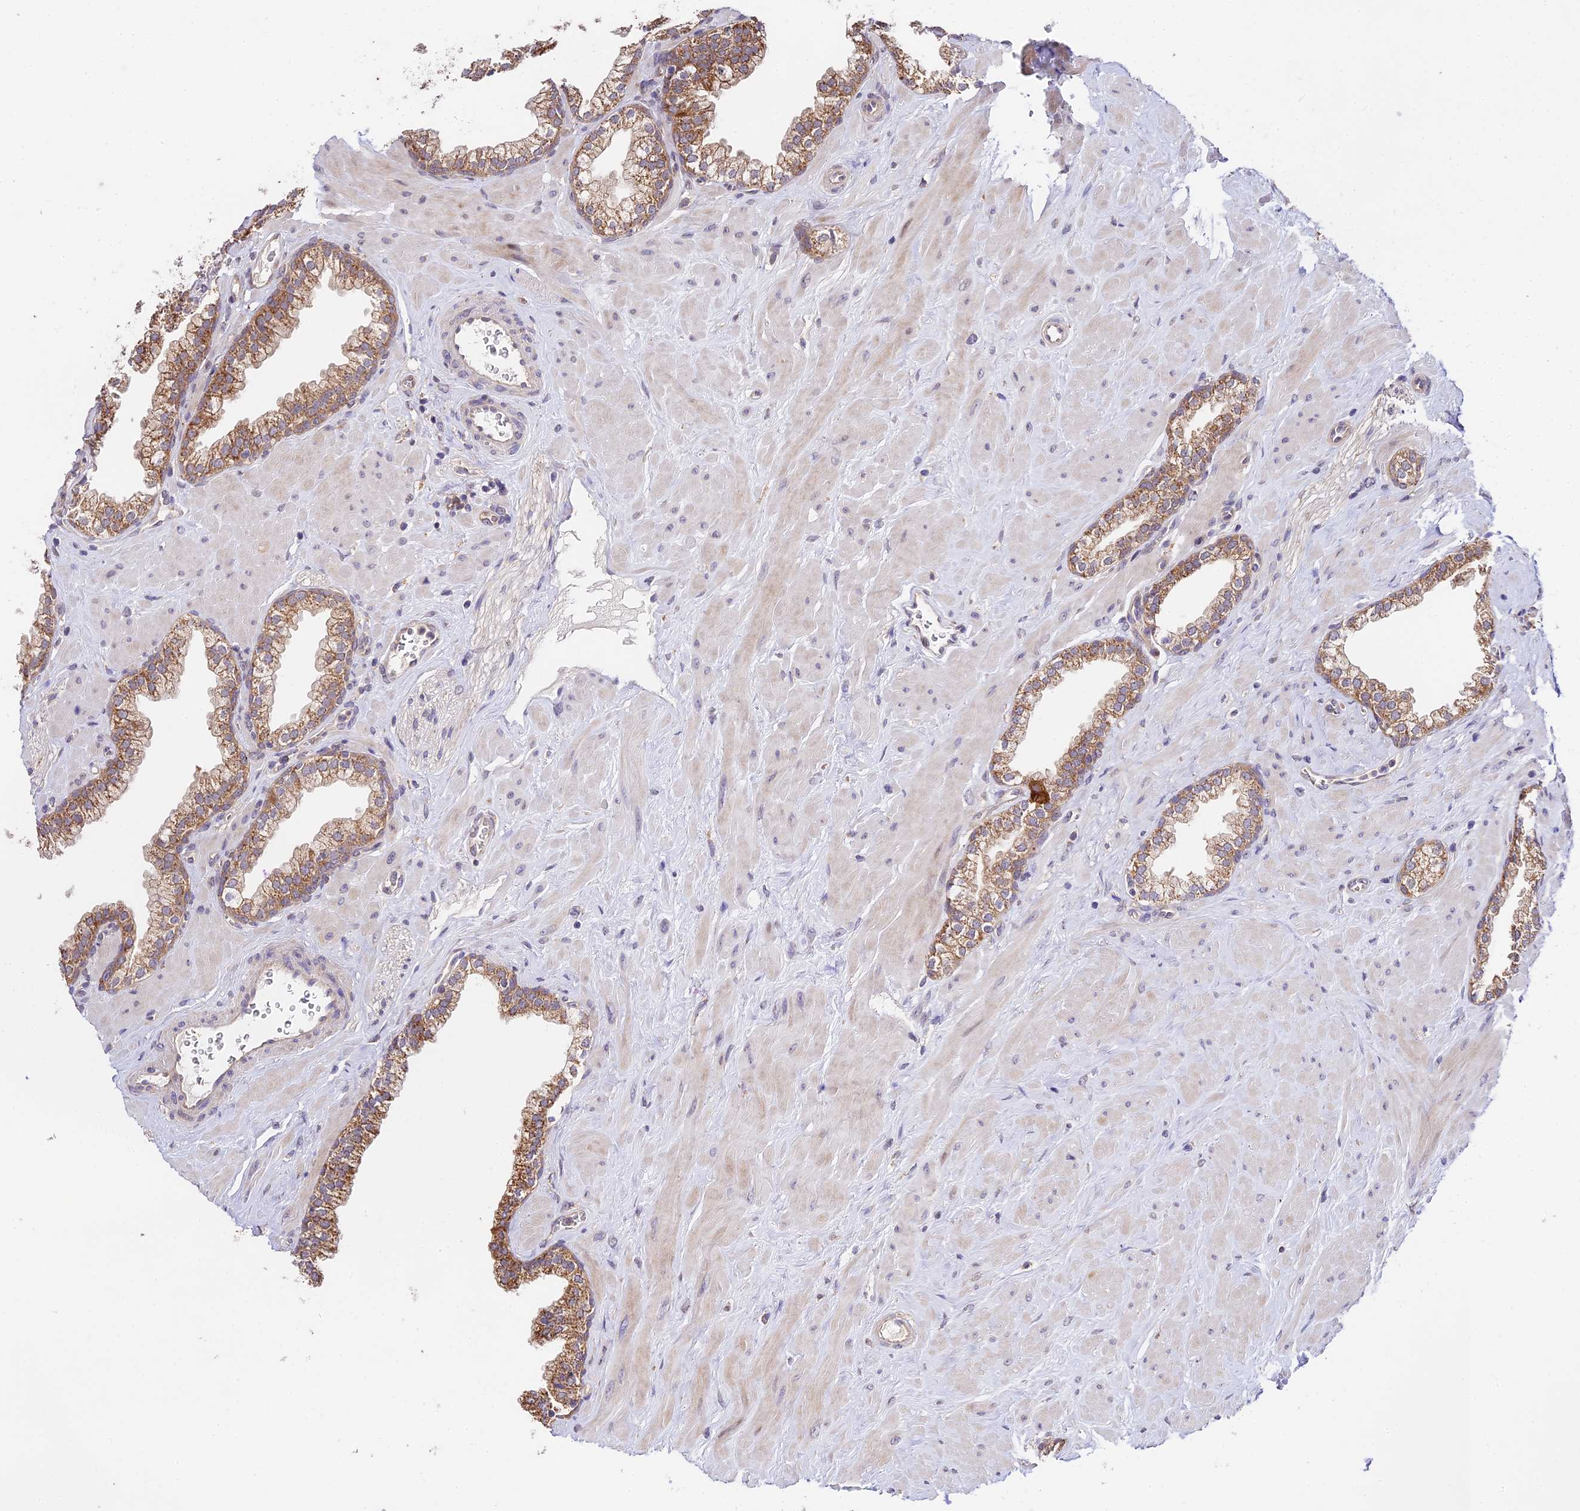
{"staining": {"intensity": "moderate", "quantity": ">75%", "location": "cytoplasmic/membranous"}, "tissue": "prostate", "cell_type": "Glandular cells", "image_type": "normal", "snomed": [{"axis": "morphology", "description": "Normal tissue, NOS"}, {"axis": "morphology", "description": "Urothelial carcinoma, Low grade"}, {"axis": "topography", "description": "Urinary bladder"}, {"axis": "topography", "description": "Prostate"}], "caption": "This is an image of immunohistochemistry (IHC) staining of benign prostate, which shows moderate staining in the cytoplasmic/membranous of glandular cells.", "gene": "C3orf20", "patient": {"sex": "male", "age": 60}}